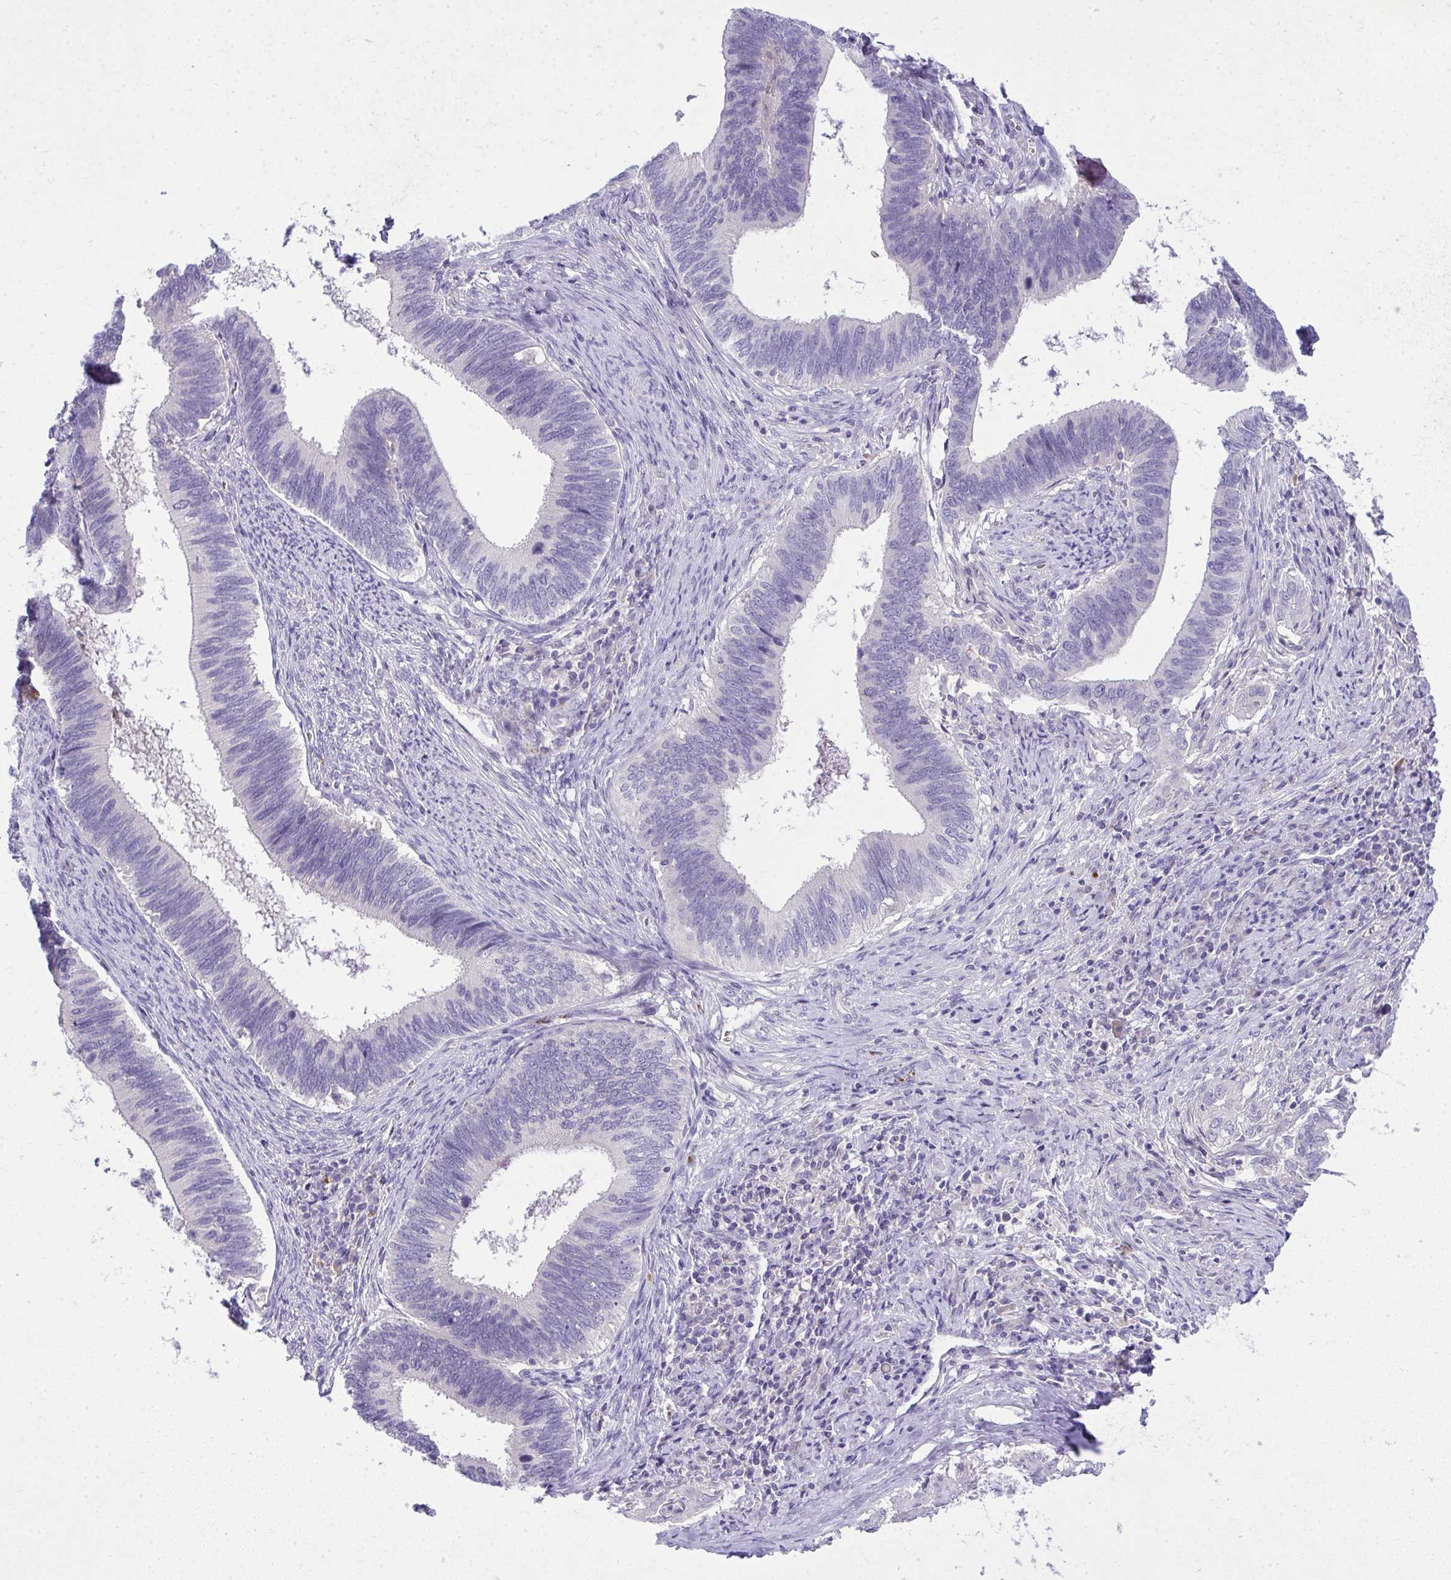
{"staining": {"intensity": "negative", "quantity": "none", "location": "none"}, "tissue": "cervical cancer", "cell_type": "Tumor cells", "image_type": "cancer", "snomed": [{"axis": "morphology", "description": "Adenocarcinoma, NOS"}, {"axis": "topography", "description": "Cervix"}], "caption": "This image is of cervical cancer stained with immunohistochemistry to label a protein in brown with the nuclei are counter-stained blue. There is no expression in tumor cells.", "gene": "SPTB", "patient": {"sex": "female", "age": 42}}